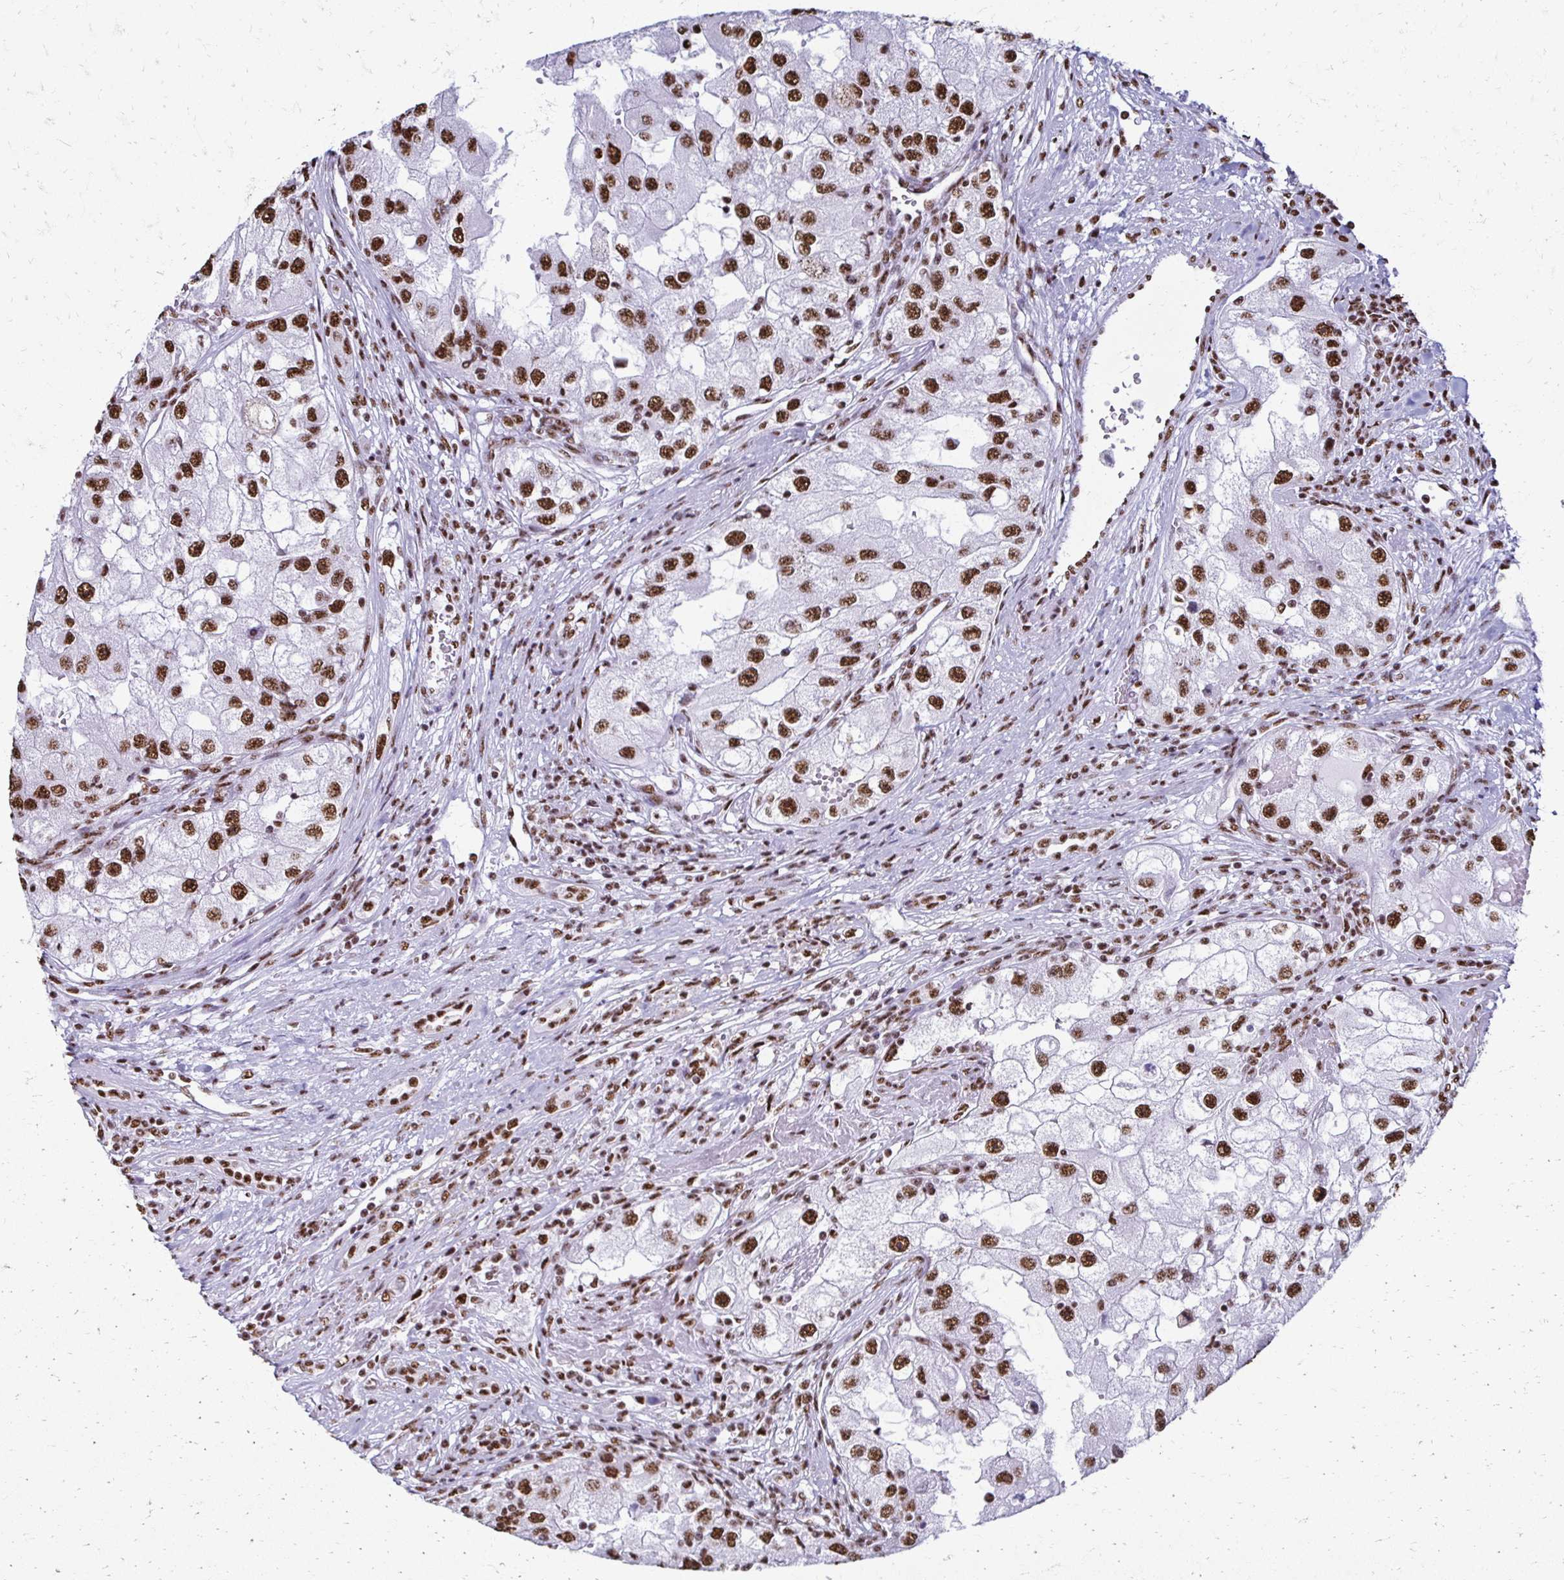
{"staining": {"intensity": "strong", "quantity": ">75%", "location": "nuclear"}, "tissue": "renal cancer", "cell_type": "Tumor cells", "image_type": "cancer", "snomed": [{"axis": "morphology", "description": "Adenocarcinoma, NOS"}, {"axis": "topography", "description": "Kidney"}], "caption": "Immunohistochemistry image of neoplastic tissue: human renal adenocarcinoma stained using IHC shows high levels of strong protein expression localized specifically in the nuclear of tumor cells, appearing as a nuclear brown color.", "gene": "NONO", "patient": {"sex": "male", "age": 63}}